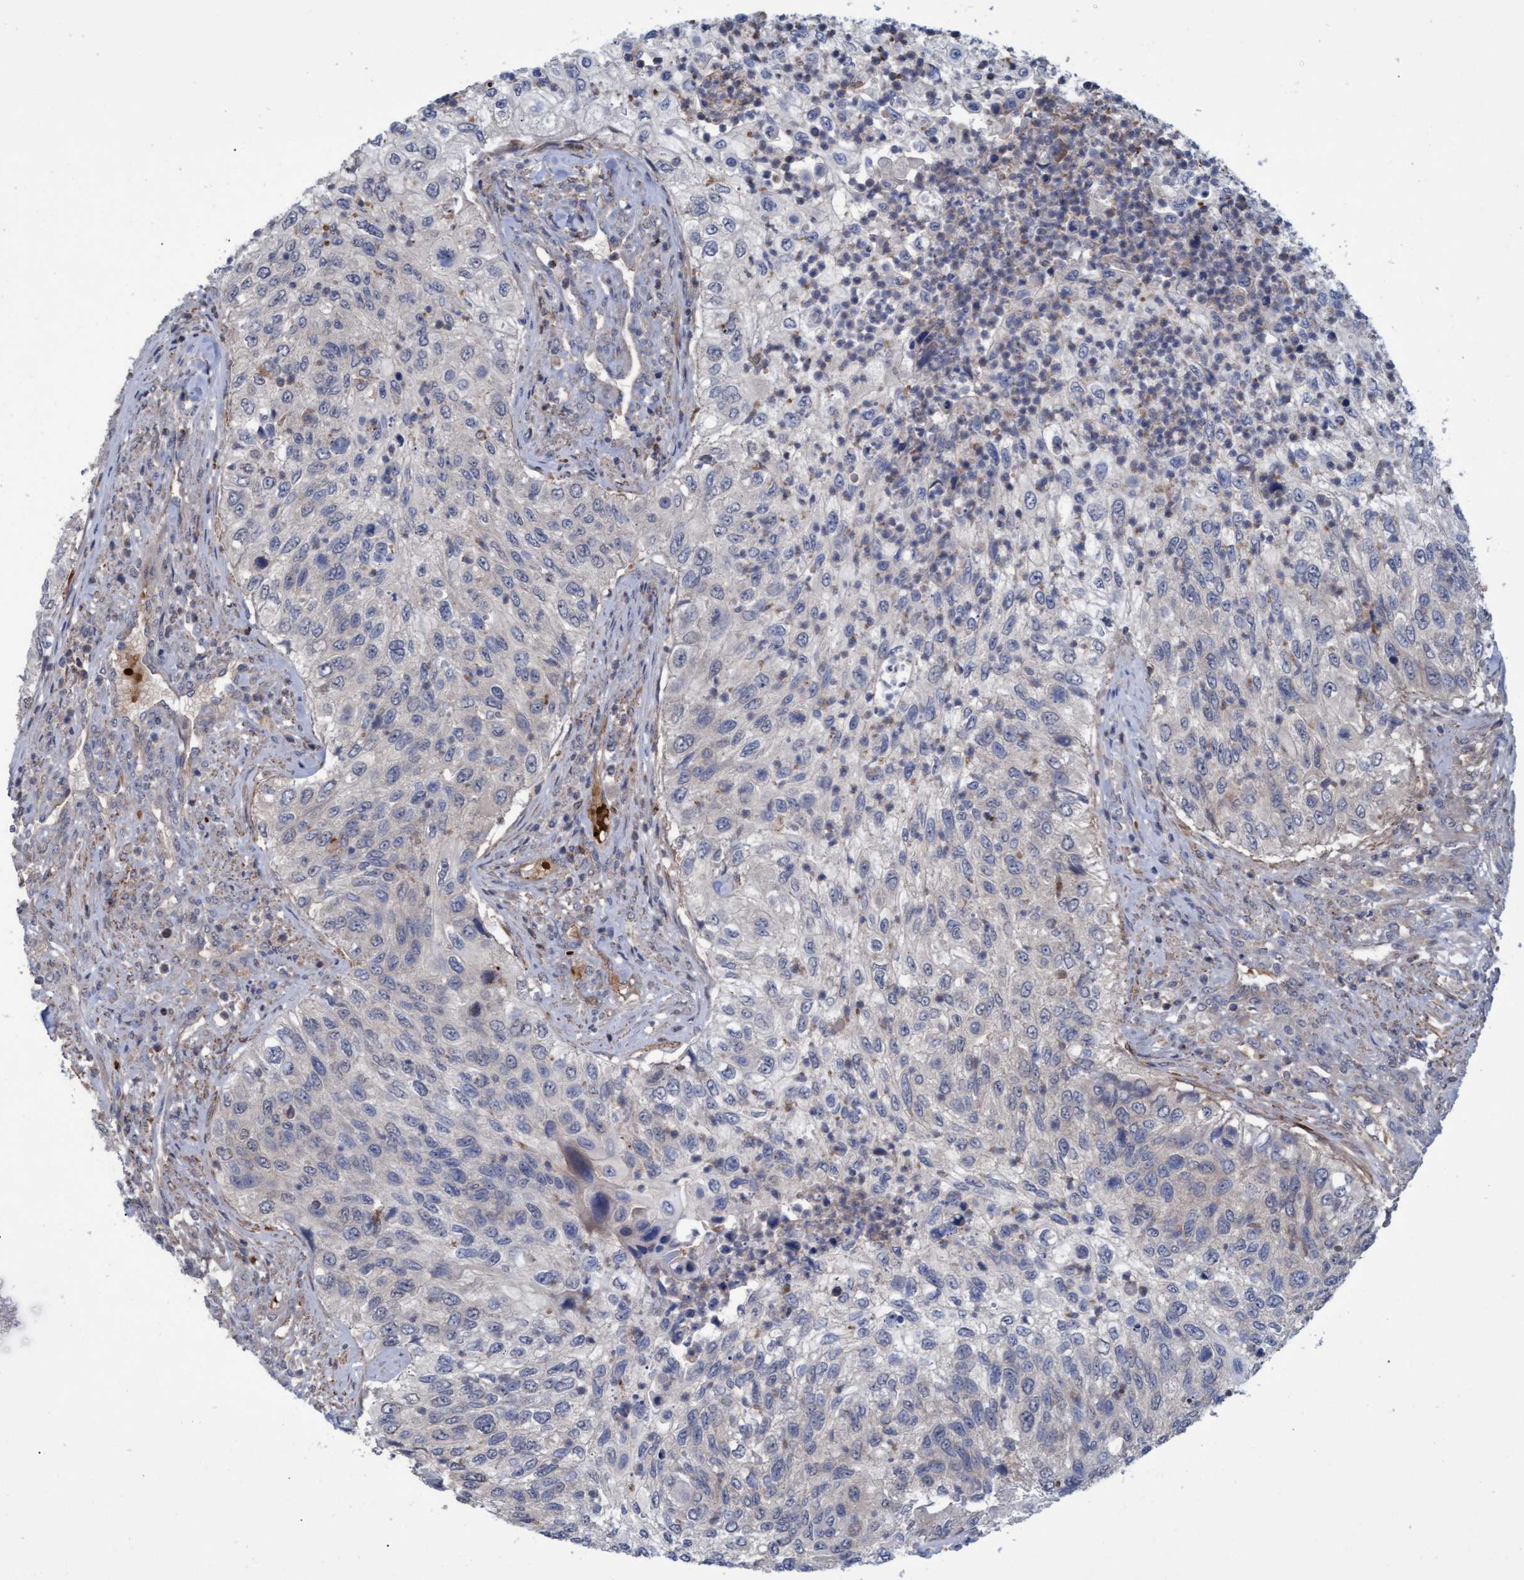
{"staining": {"intensity": "negative", "quantity": "none", "location": "none"}, "tissue": "urothelial cancer", "cell_type": "Tumor cells", "image_type": "cancer", "snomed": [{"axis": "morphology", "description": "Urothelial carcinoma, High grade"}, {"axis": "topography", "description": "Urinary bladder"}], "caption": "IHC histopathology image of urothelial carcinoma (high-grade) stained for a protein (brown), which exhibits no expression in tumor cells.", "gene": "NAA15", "patient": {"sex": "female", "age": 60}}